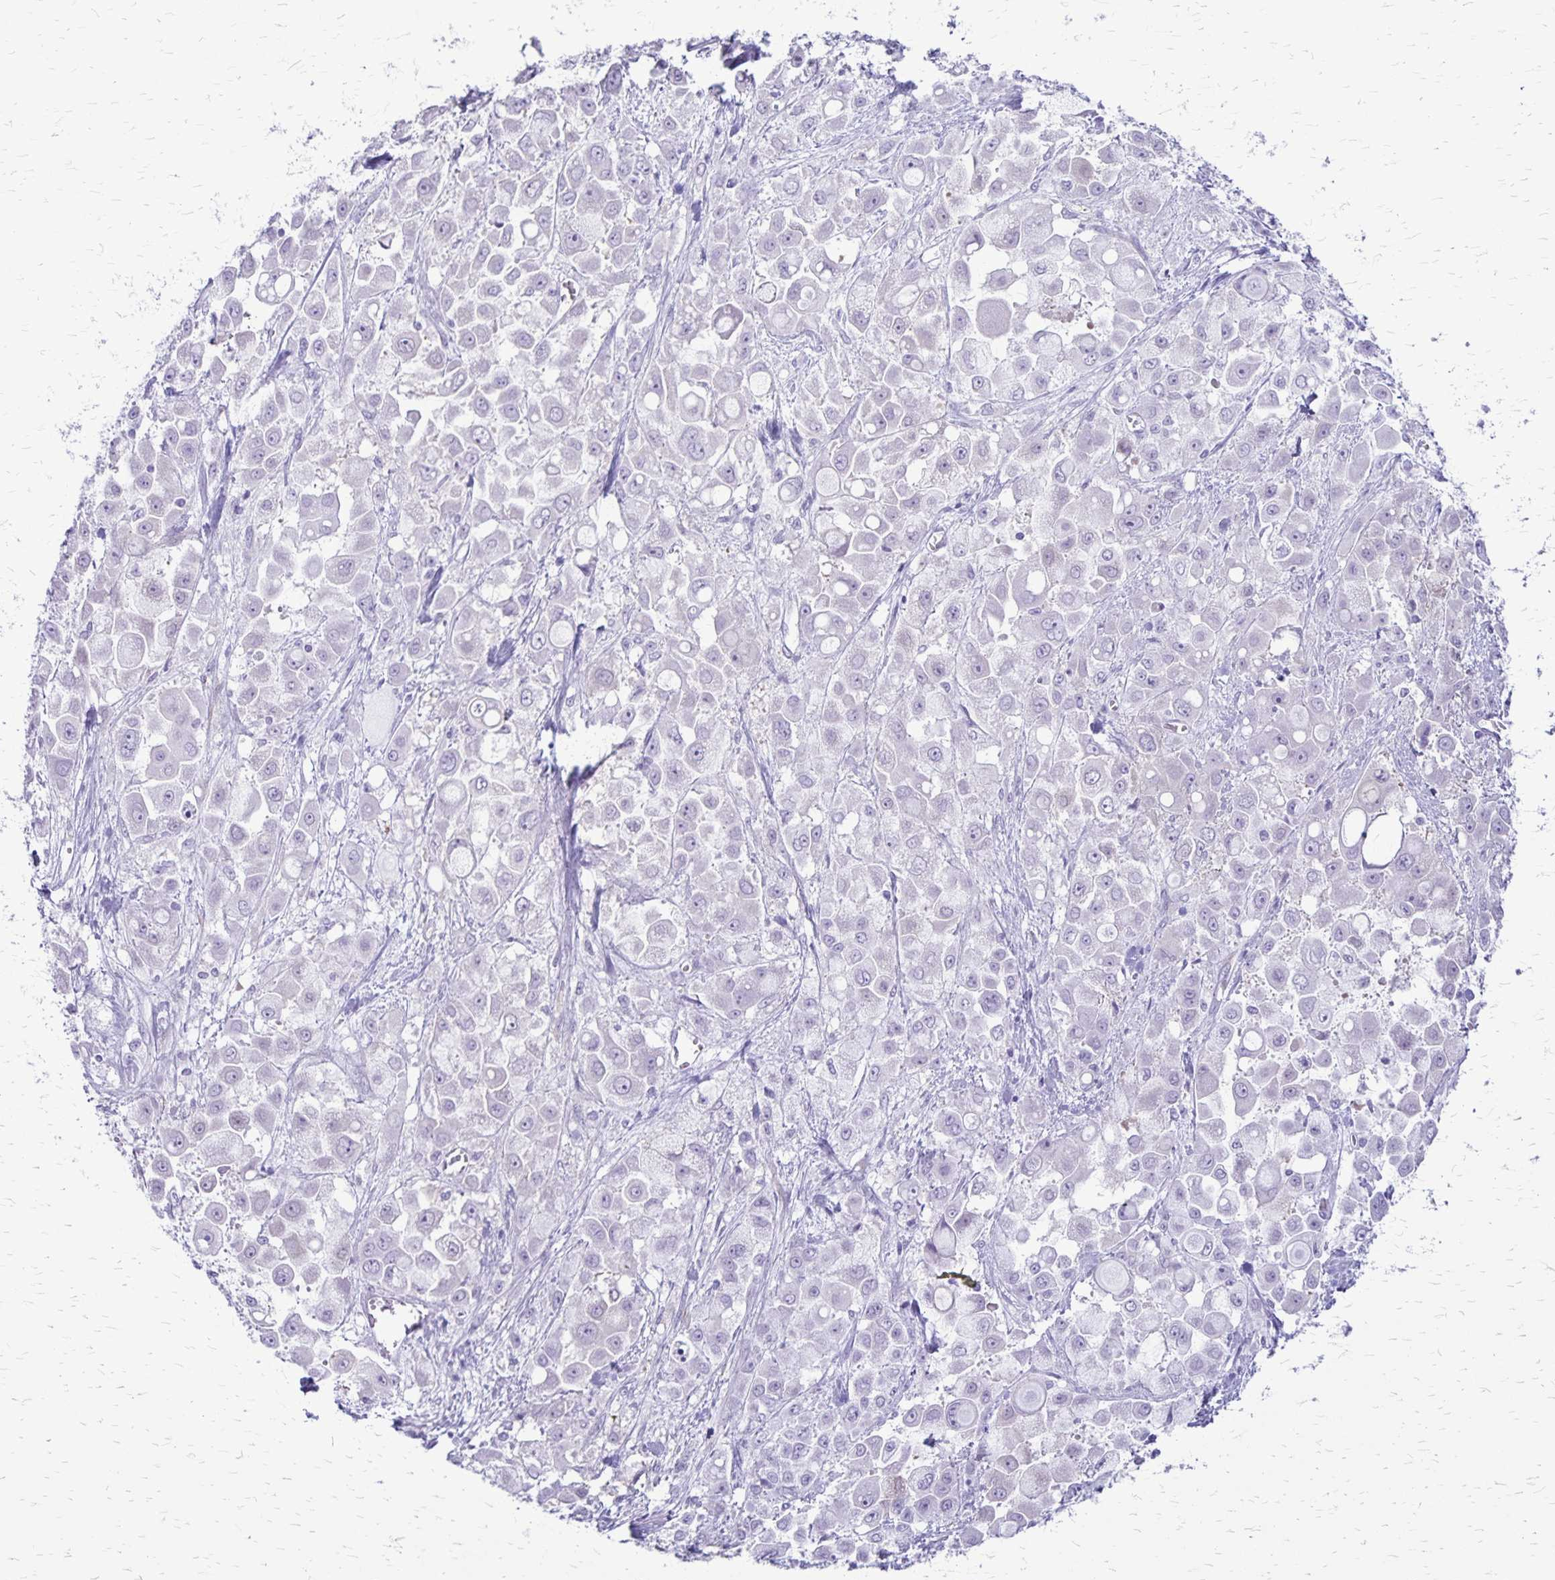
{"staining": {"intensity": "negative", "quantity": "none", "location": "none"}, "tissue": "stomach cancer", "cell_type": "Tumor cells", "image_type": "cancer", "snomed": [{"axis": "morphology", "description": "Adenocarcinoma, NOS"}, {"axis": "topography", "description": "Stomach"}], "caption": "This is an immunohistochemistry photomicrograph of human adenocarcinoma (stomach). There is no expression in tumor cells.", "gene": "RTN1", "patient": {"sex": "female", "age": 76}}